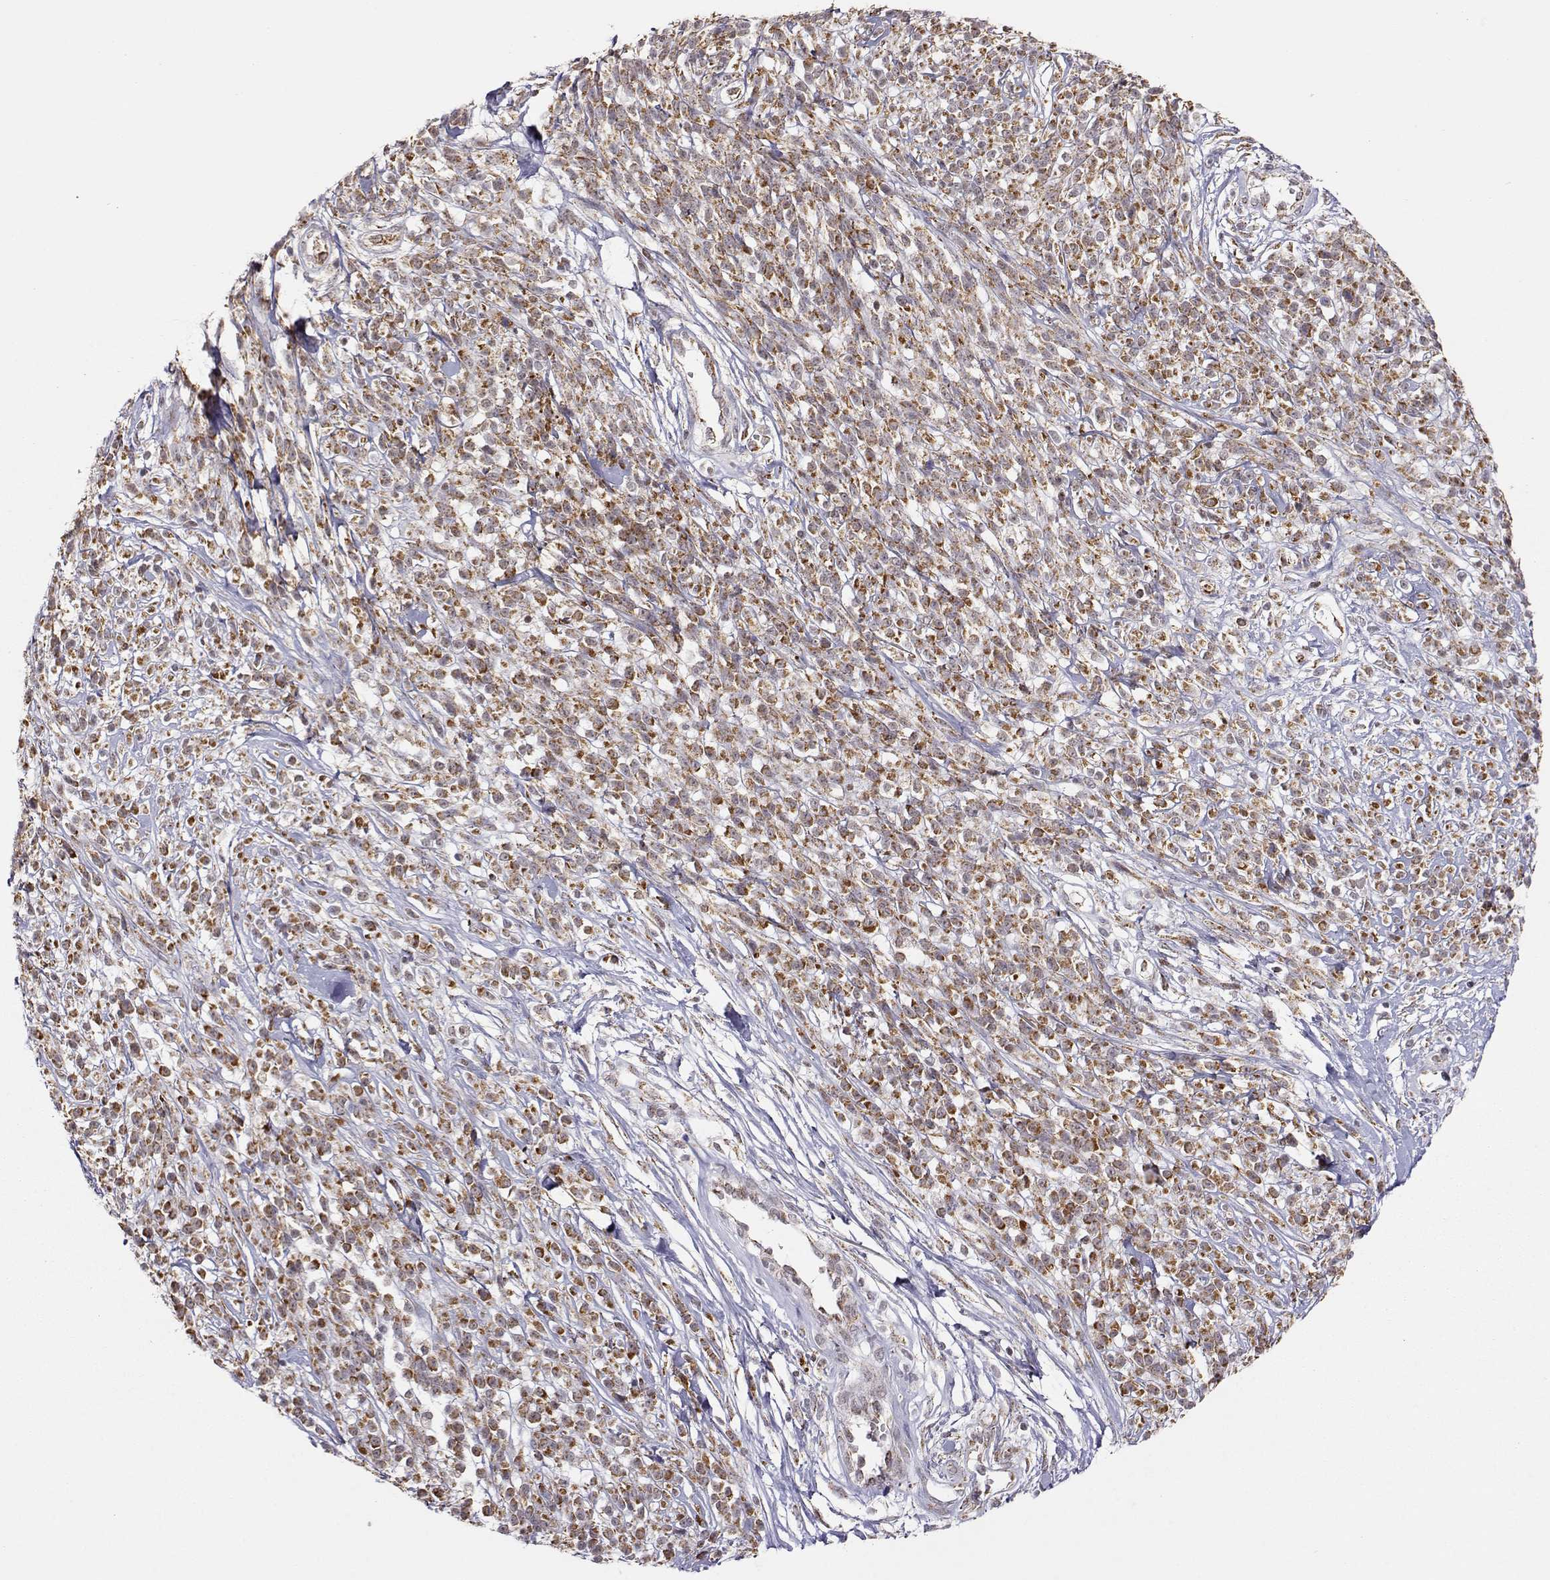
{"staining": {"intensity": "moderate", "quantity": ">75%", "location": "cytoplasmic/membranous"}, "tissue": "melanoma", "cell_type": "Tumor cells", "image_type": "cancer", "snomed": [{"axis": "morphology", "description": "Malignant melanoma, NOS"}, {"axis": "topography", "description": "Skin"}, {"axis": "topography", "description": "Skin of trunk"}], "caption": "Human melanoma stained with a protein marker displays moderate staining in tumor cells.", "gene": "EXOG", "patient": {"sex": "male", "age": 74}}